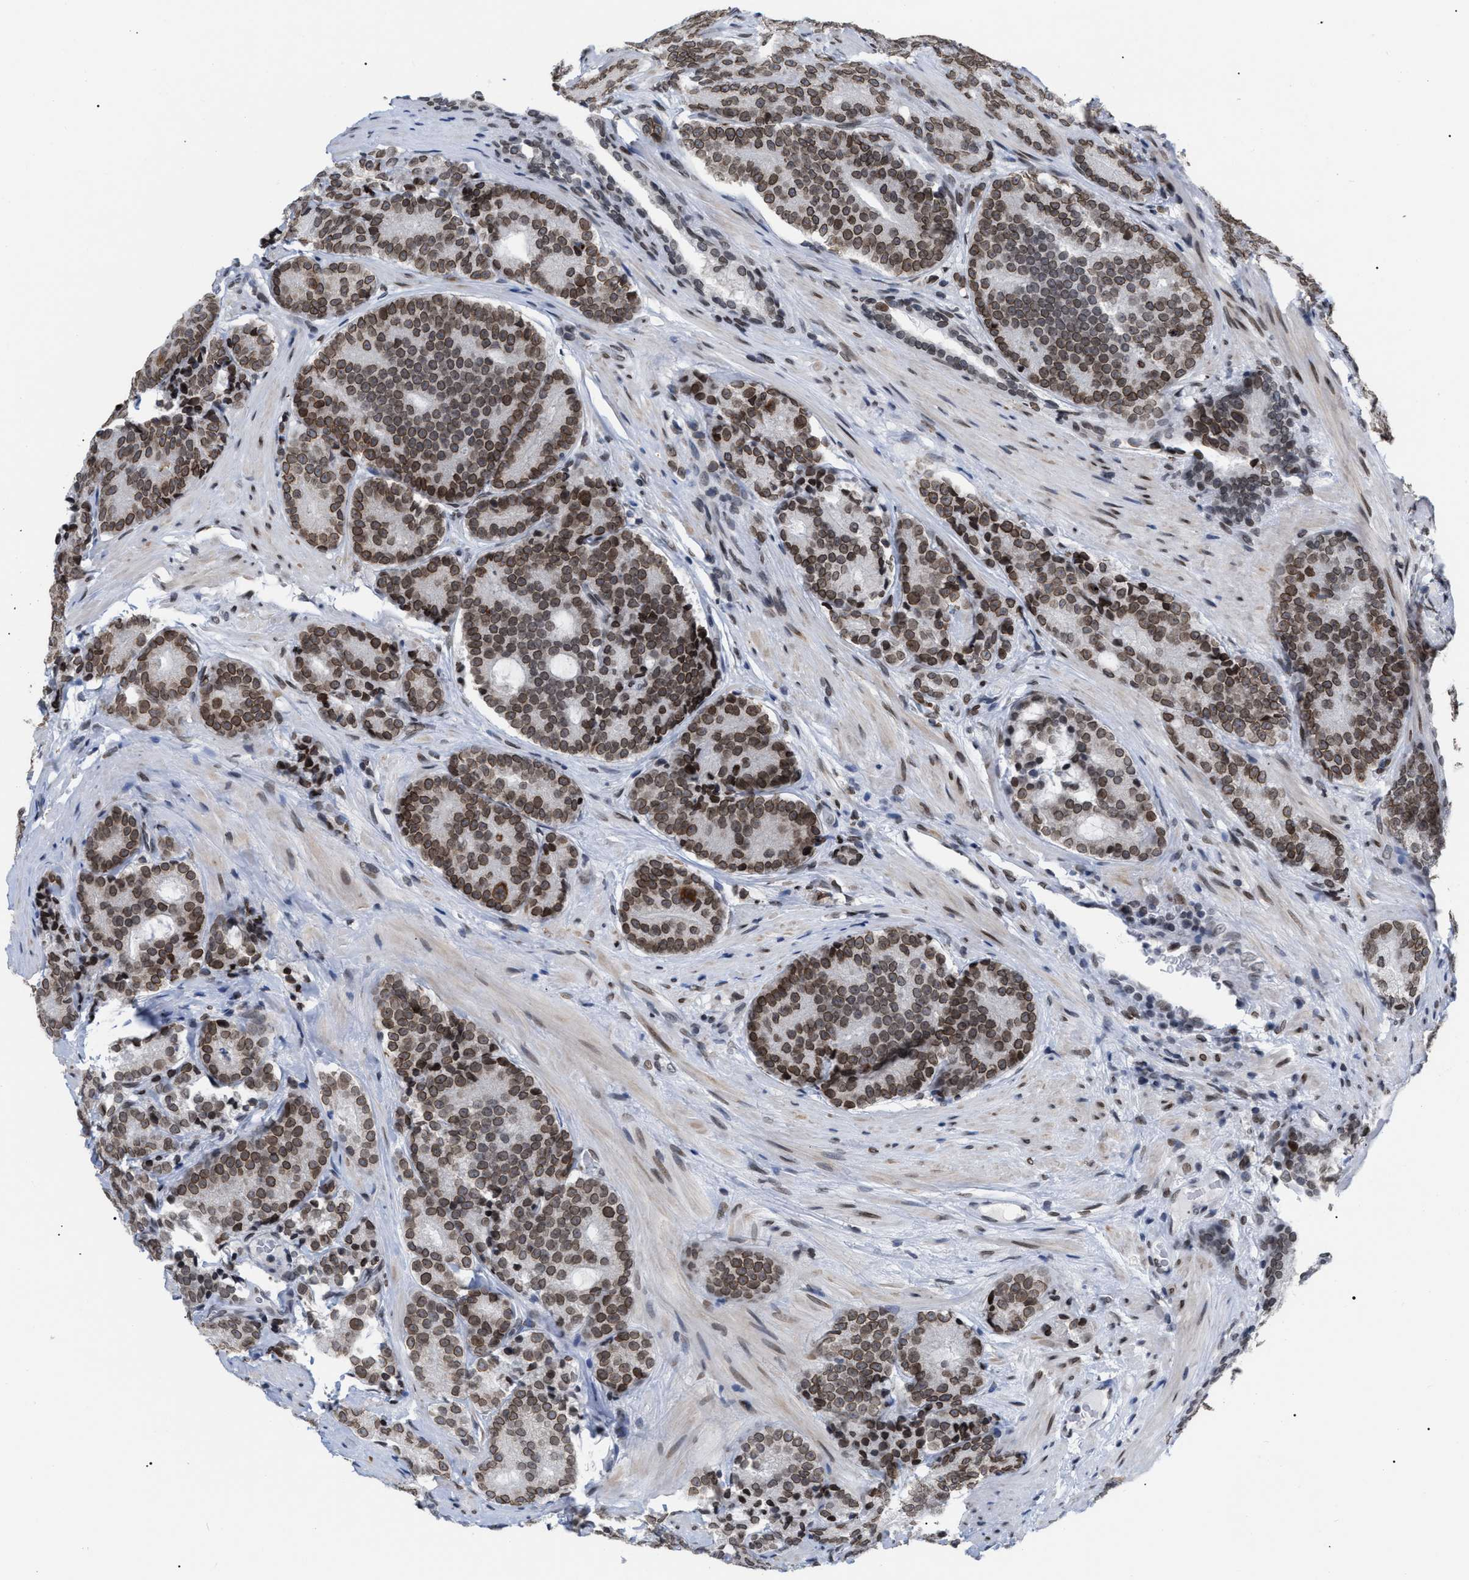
{"staining": {"intensity": "moderate", "quantity": ">75%", "location": "cytoplasmic/membranous,nuclear"}, "tissue": "prostate cancer", "cell_type": "Tumor cells", "image_type": "cancer", "snomed": [{"axis": "morphology", "description": "Adenocarcinoma, High grade"}, {"axis": "topography", "description": "Prostate"}], "caption": "This is a histology image of immunohistochemistry (IHC) staining of prostate adenocarcinoma (high-grade), which shows moderate positivity in the cytoplasmic/membranous and nuclear of tumor cells.", "gene": "TPR", "patient": {"sex": "male", "age": 61}}